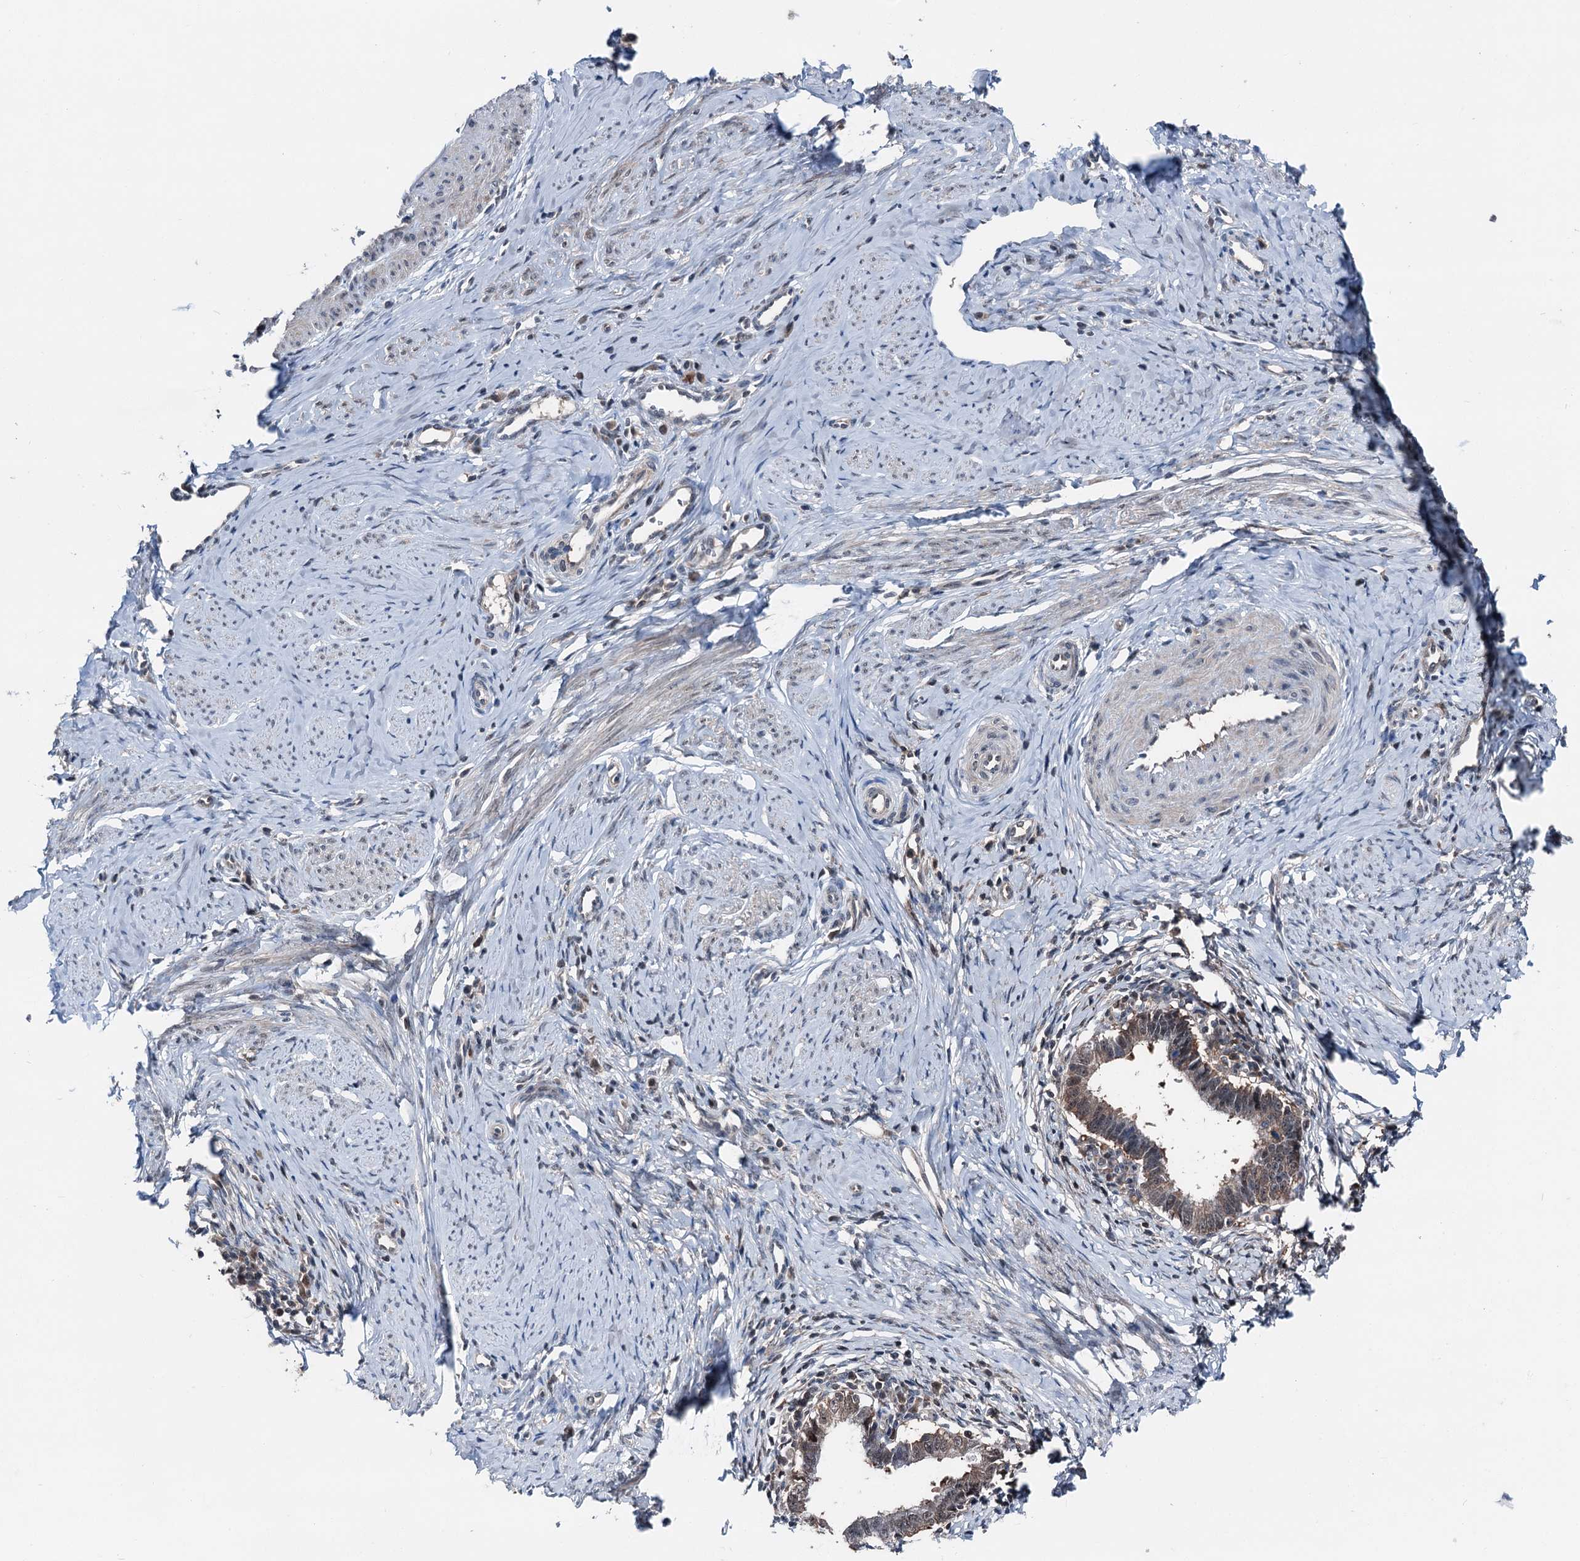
{"staining": {"intensity": "moderate", "quantity": ">75%", "location": "cytoplasmic/membranous,nuclear"}, "tissue": "cervical cancer", "cell_type": "Tumor cells", "image_type": "cancer", "snomed": [{"axis": "morphology", "description": "Adenocarcinoma, NOS"}, {"axis": "topography", "description": "Cervix"}], "caption": "Adenocarcinoma (cervical) tissue shows moderate cytoplasmic/membranous and nuclear positivity in approximately >75% of tumor cells, visualized by immunohistochemistry.", "gene": "PSMD13", "patient": {"sex": "female", "age": 36}}